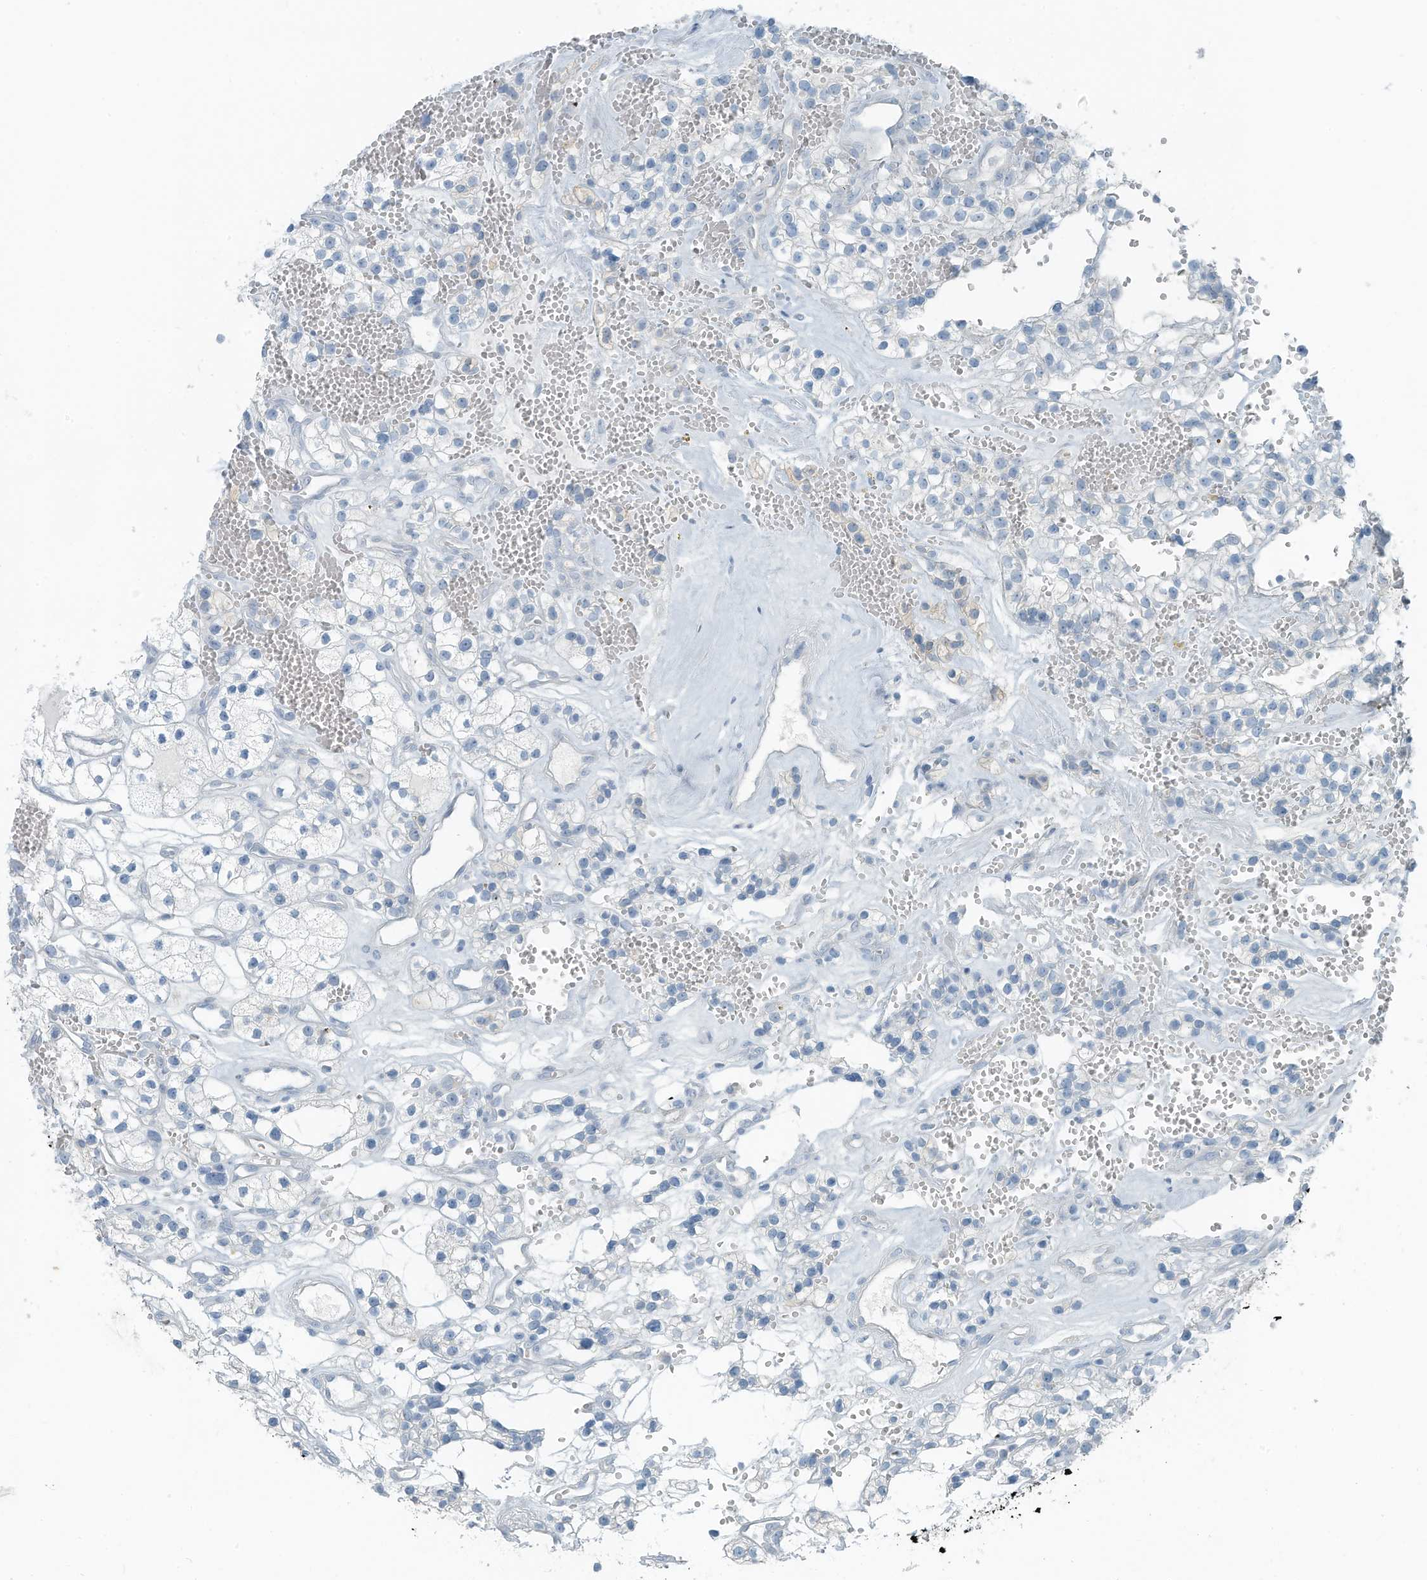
{"staining": {"intensity": "negative", "quantity": "none", "location": "none"}, "tissue": "renal cancer", "cell_type": "Tumor cells", "image_type": "cancer", "snomed": [{"axis": "morphology", "description": "Adenocarcinoma, NOS"}, {"axis": "topography", "description": "Kidney"}], "caption": "A micrograph of renal cancer stained for a protein exhibits no brown staining in tumor cells.", "gene": "SLC25A43", "patient": {"sex": "female", "age": 57}}